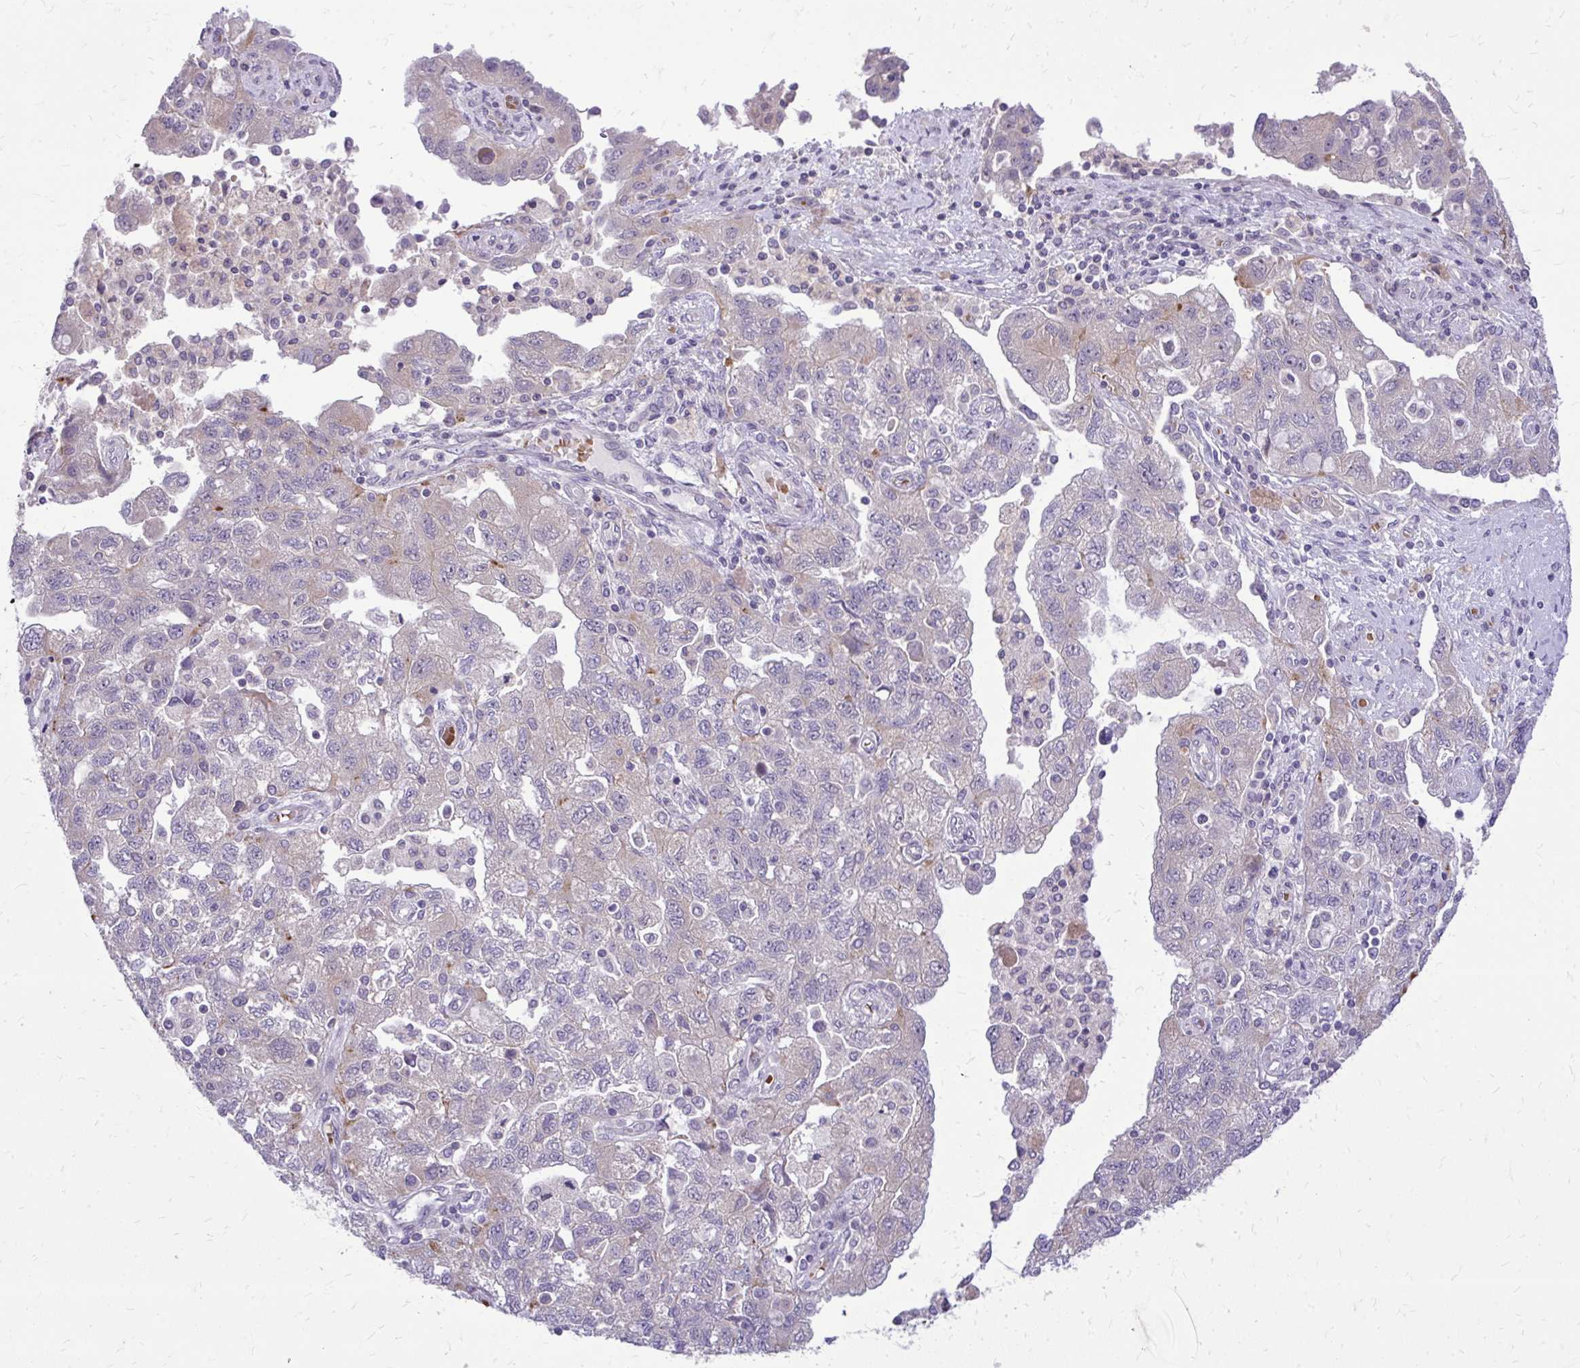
{"staining": {"intensity": "negative", "quantity": "none", "location": "none"}, "tissue": "ovarian cancer", "cell_type": "Tumor cells", "image_type": "cancer", "snomed": [{"axis": "morphology", "description": "Carcinoma, NOS"}, {"axis": "morphology", "description": "Cystadenocarcinoma, serous, NOS"}, {"axis": "topography", "description": "Ovary"}], "caption": "IHC of ovarian cancer (serous cystadenocarcinoma) displays no positivity in tumor cells.", "gene": "DPY19L1", "patient": {"sex": "female", "age": 69}}